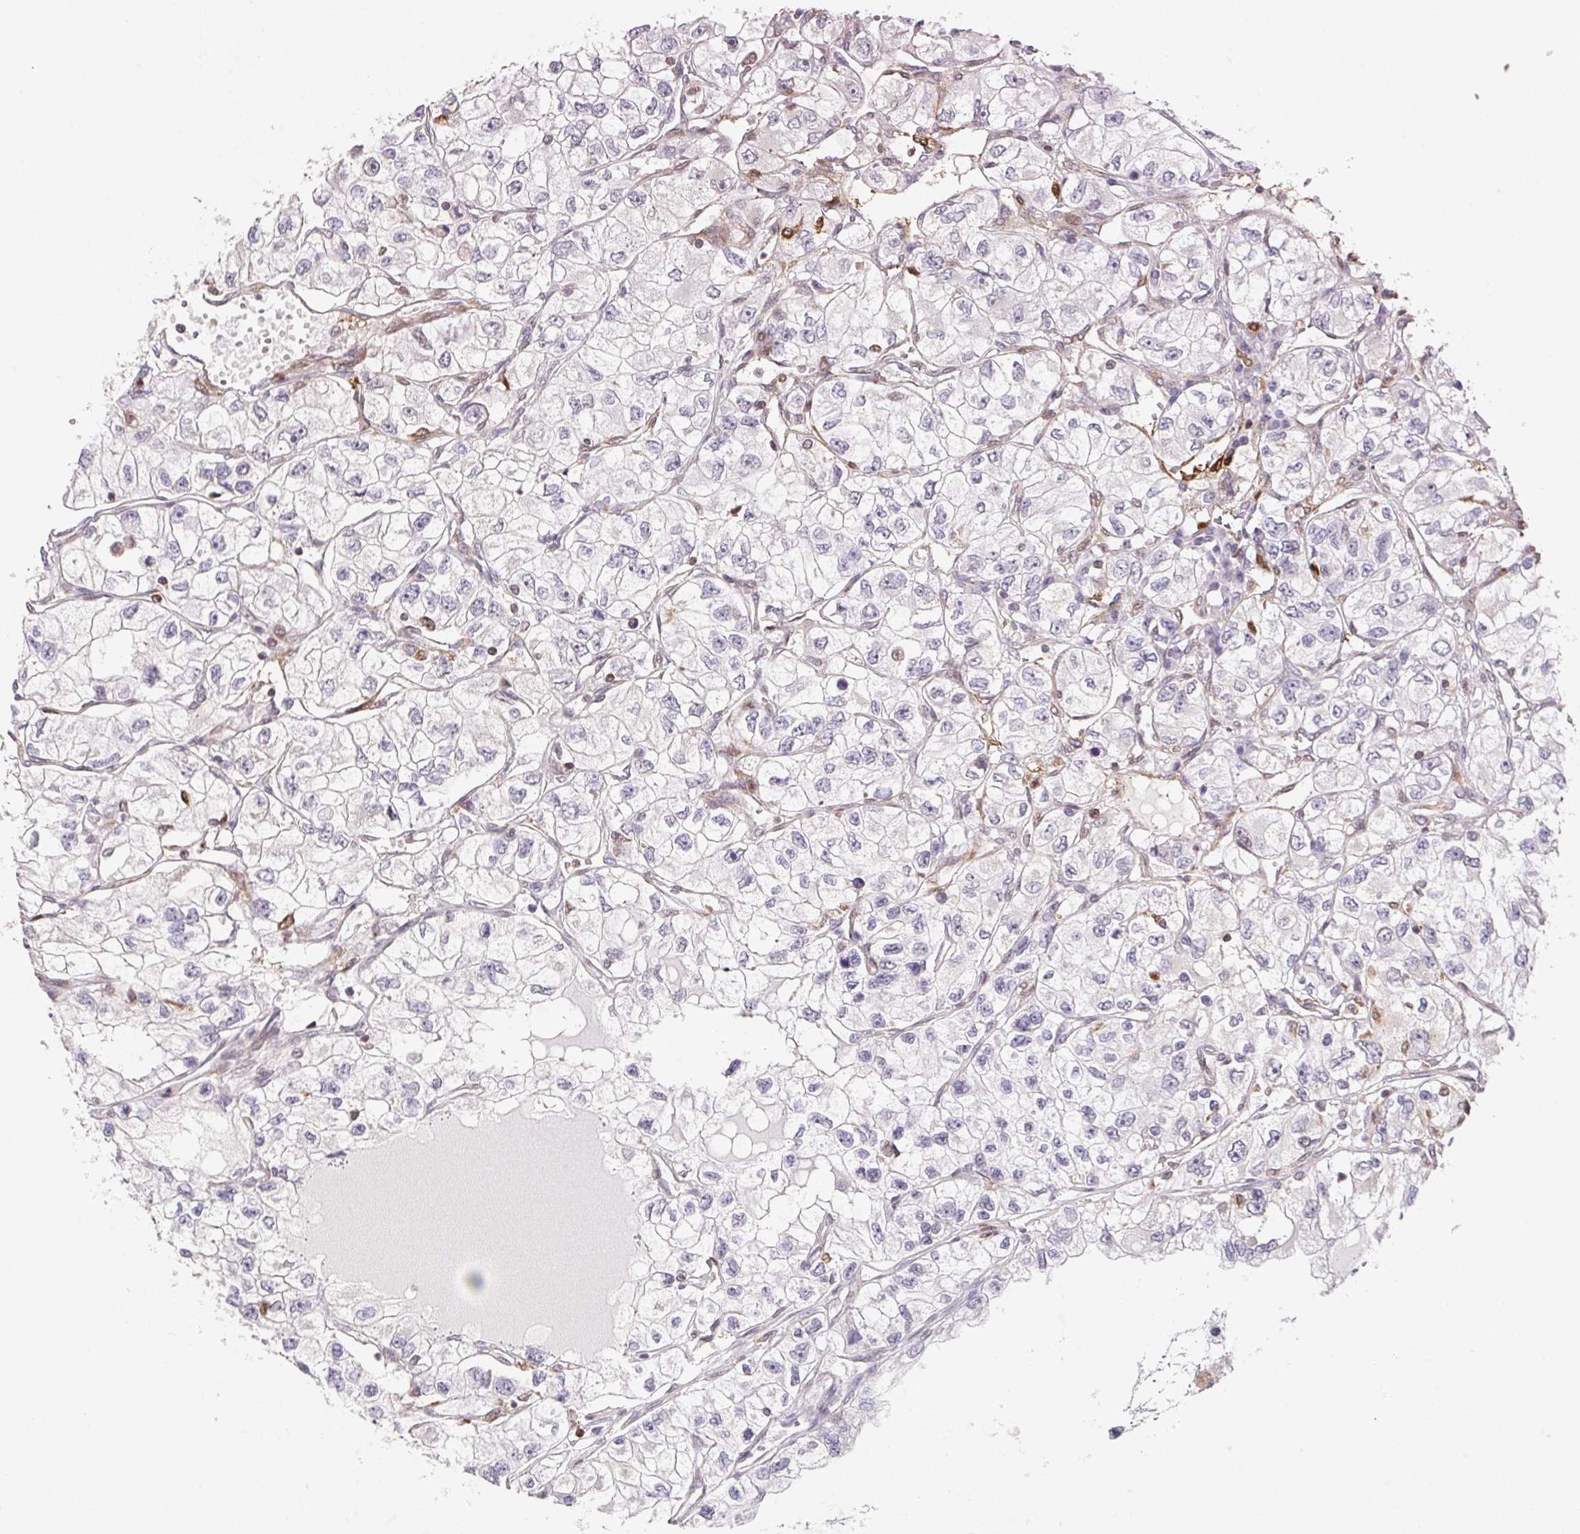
{"staining": {"intensity": "negative", "quantity": "none", "location": "none"}, "tissue": "renal cancer", "cell_type": "Tumor cells", "image_type": "cancer", "snomed": [{"axis": "morphology", "description": "Adenocarcinoma, NOS"}, {"axis": "topography", "description": "Kidney"}], "caption": "The micrograph exhibits no staining of tumor cells in adenocarcinoma (renal).", "gene": "GBP1", "patient": {"sex": "female", "age": 59}}